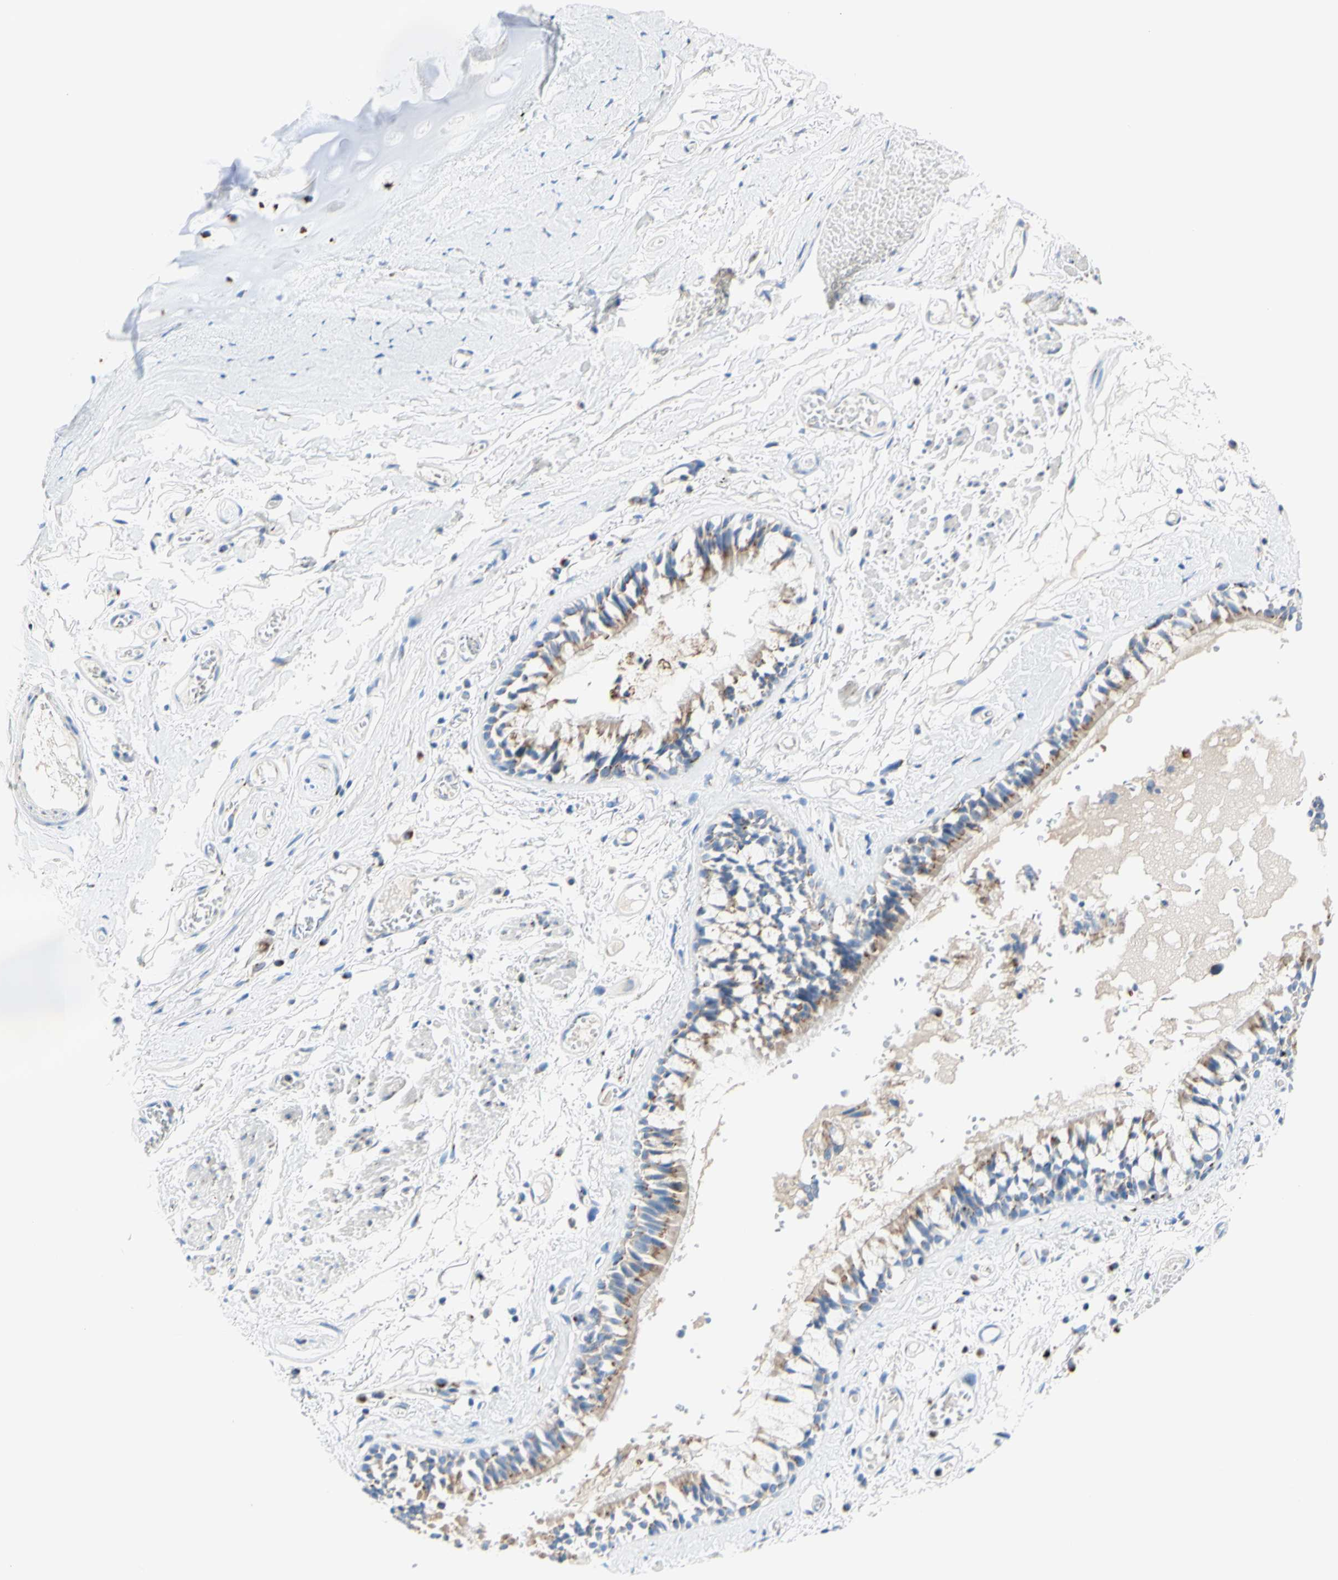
{"staining": {"intensity": "moderate", "quantity": "25%-75%", "location": "cytoplasmic/membranous"}, "tissue": "bronchus", "cell_type": "Respiratory epithelial cells", "image_type": "normal", "snomed": [{"axis": "morphology", "description": "Normal tissue, NOS"}, {"axis": "morphology", "description": "Inflammation, NOS"}, {"axis": "topography", "description": "Cartilage tissue"}, {"axis": "topography", "description": "Lung"}], "caption": "Bronchus stained with a brown dye displays moderate cytoplasmic/membranous positive expression in approximately 25%-75% of respiratory epithelial cells.", "gene": "GALNT2", "patient": {"sex": "male", "age": 71}}